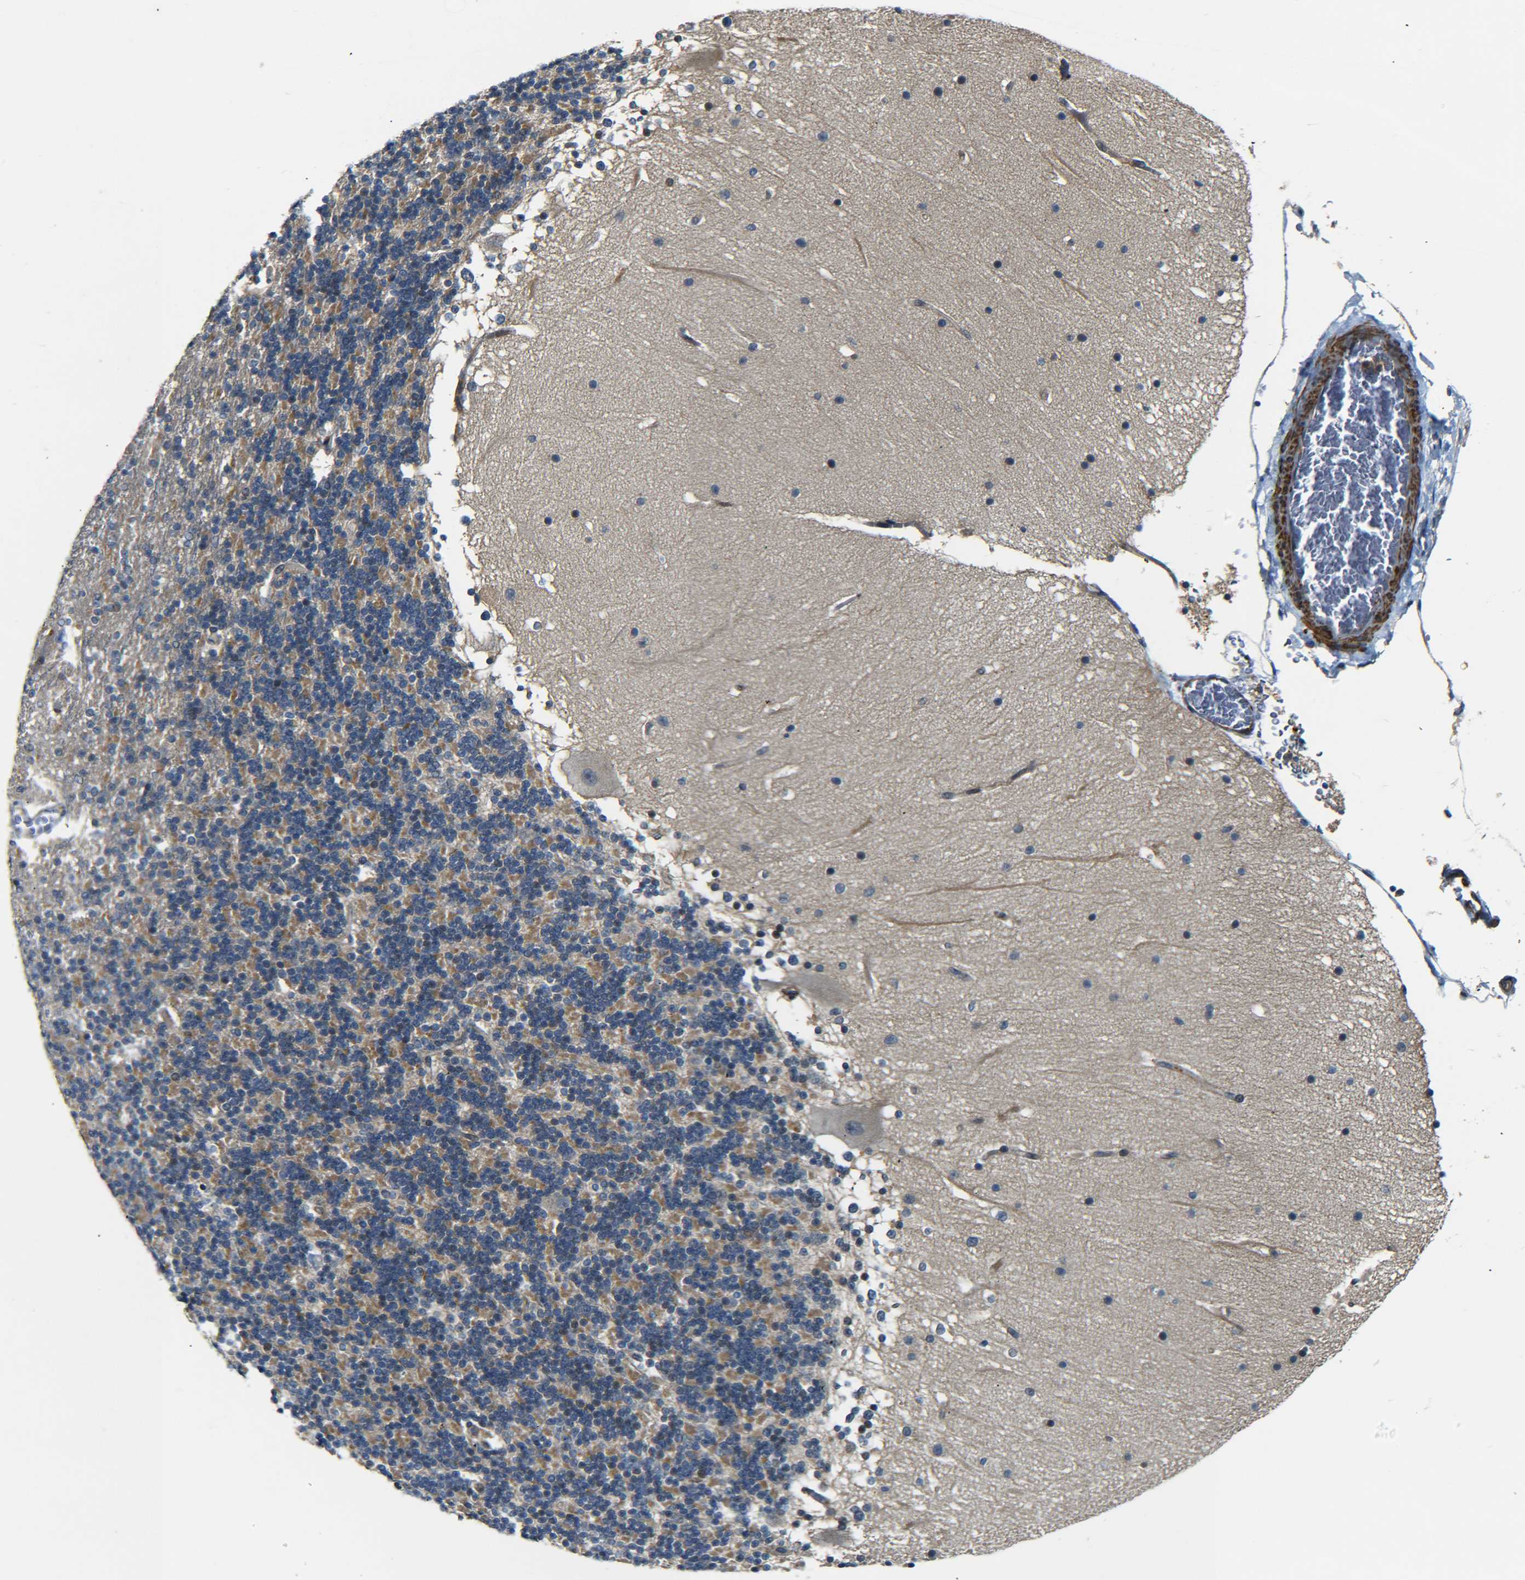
{"staining": {"intensity": "moderate", "quantity": "25%-75%", "location": "cytoplasmic/membranous"}, "tissue": "cerebellum", "cell_type": "Cells in granular layer", "image_type": "normal", "snomed": [{"axis": "morphology", "description": "Normal tissue, NOS"}, {"axis": "topography", "description": "Cerebellum"}], "caption": "A micrograph showing moderate cytoplasmic/membranous positivity in about 25%-75% of cells in granular layer in benign cerebellum, as visualized by brown immunohistochemical staining.", "gene": "MEIS1", "patient": {"sex": "female", "age": 19}}